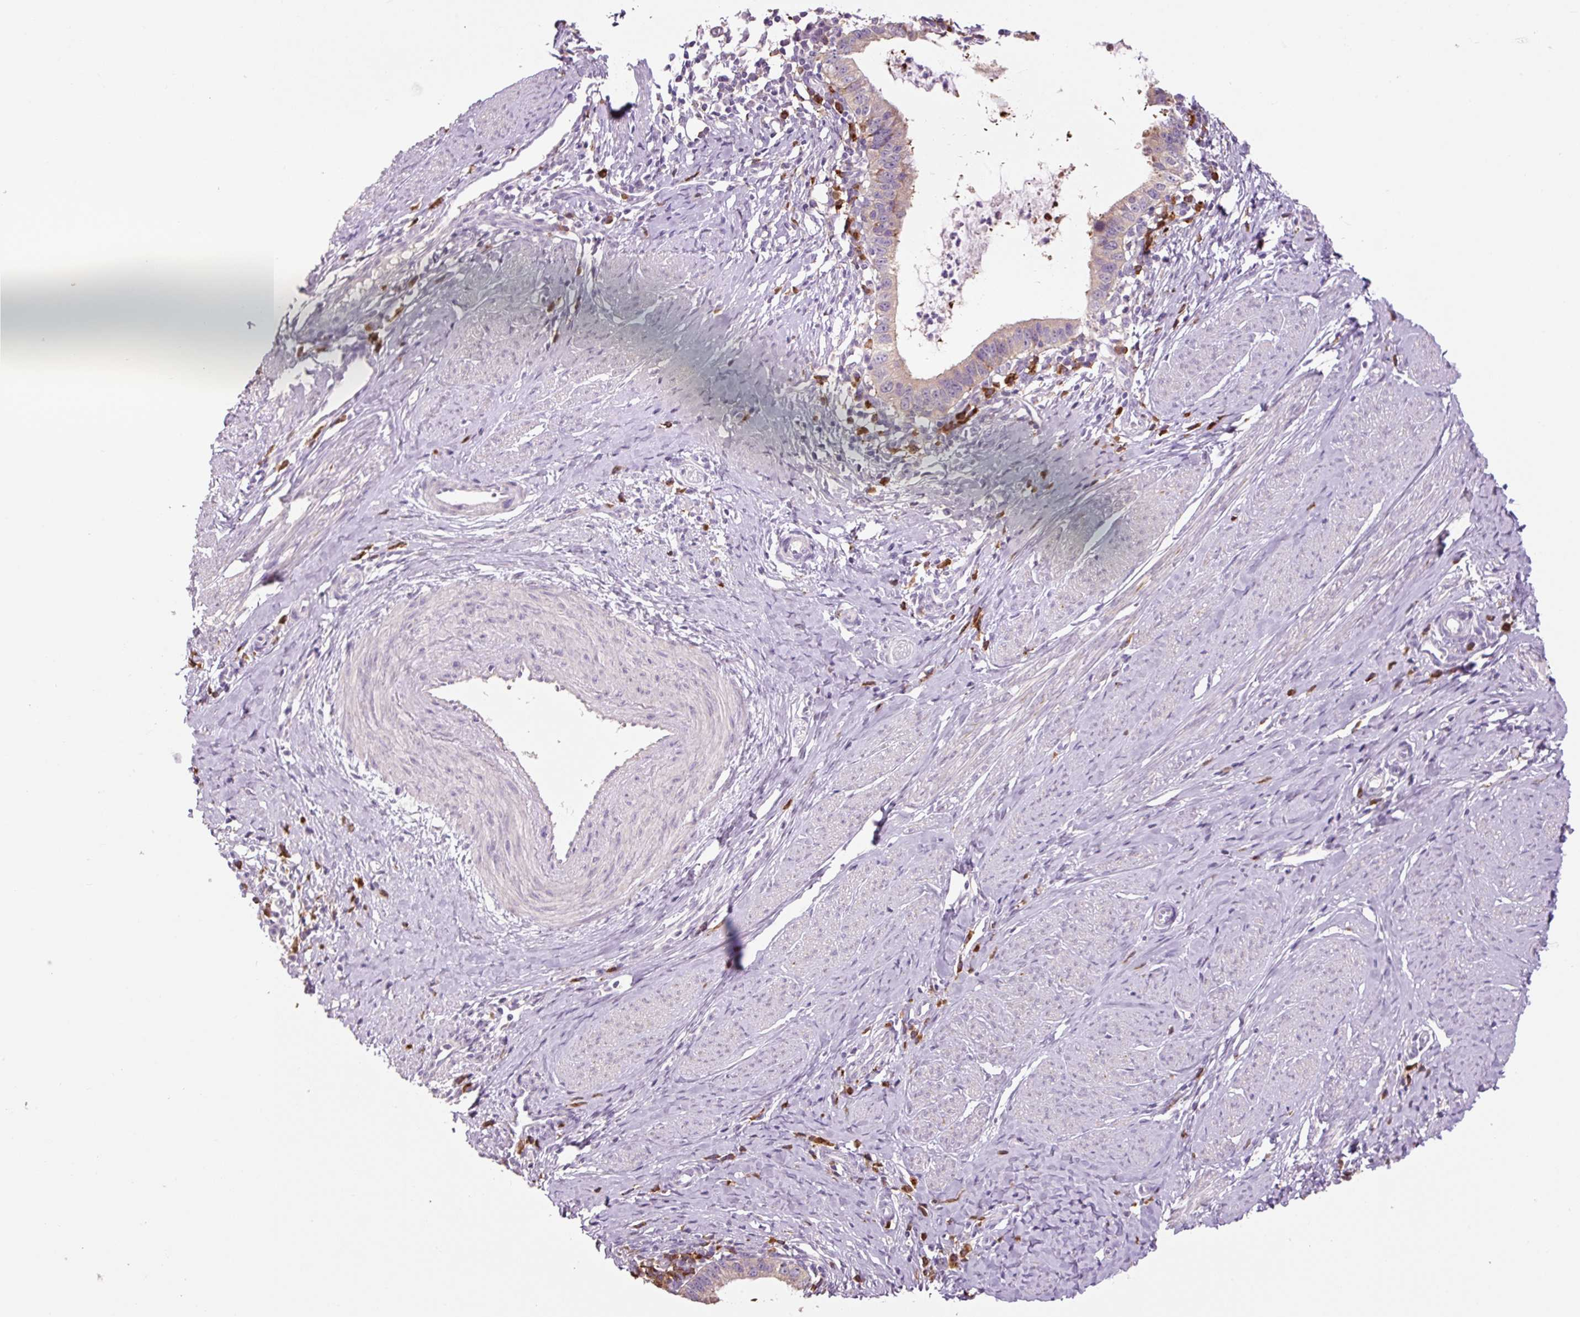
{"staining": {"intensity": "moderate", "quantity": "<25%", "location": "cytoplasmic/membranous"}, "tissue": "cervical cancer", "cell_type": "Tumor cells", "image_type": "cancer", "snomed": [{"axis": "morphology", "description": "Adenocarcinoma, NOS"}, {"axis": "topography", "description": "Cervix"}], "caption": "A high-resolution image shows IHC staining of cervical cancer, which exhibits moderate cytoplasmic/membranous expression in about <25% of tumor cells.", "gene": "HAX1", "patient": {"sex": "female", "age": 36}}